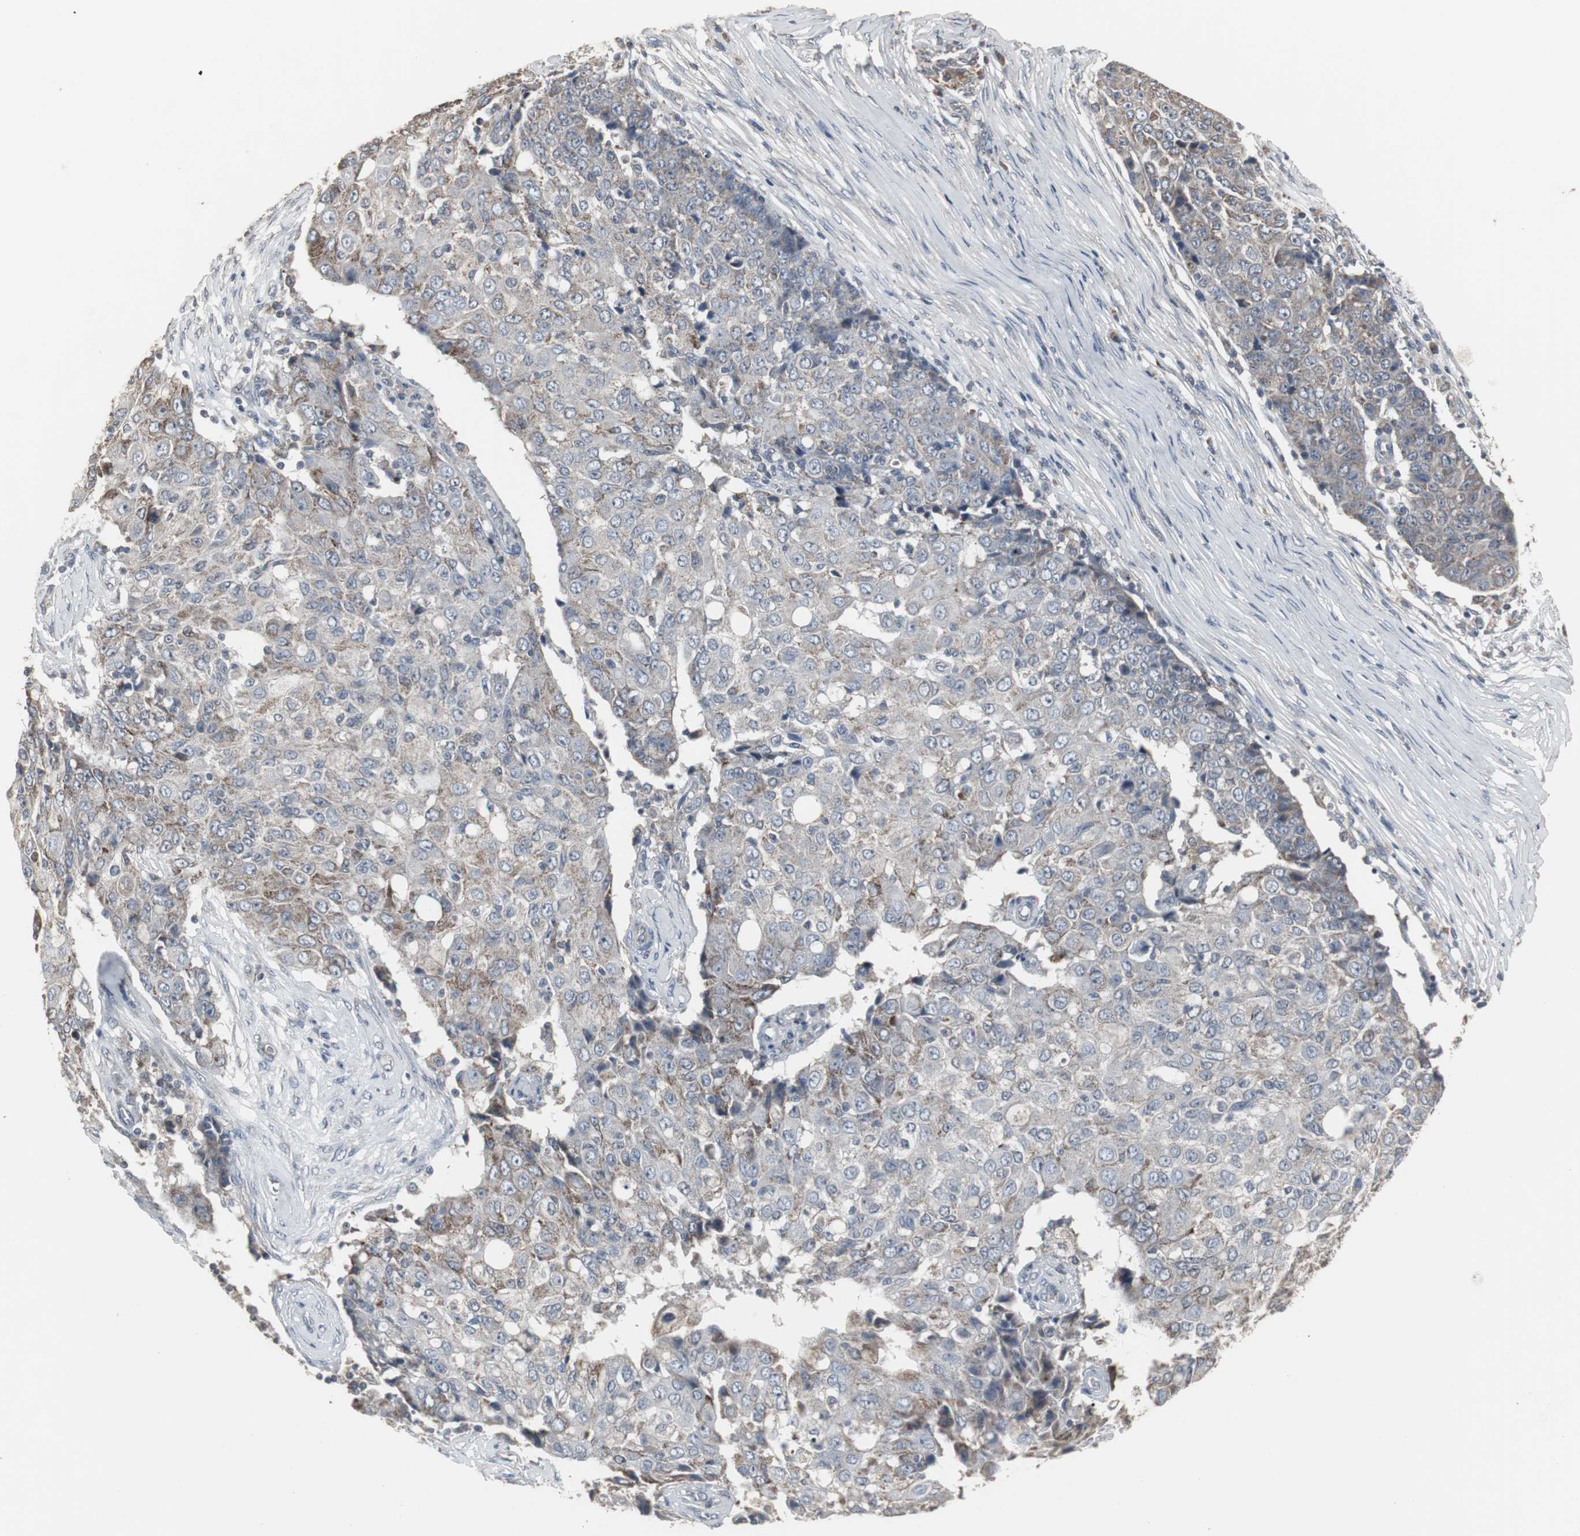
{"staining": {"intensity": "weak", "quantity": "25%-75%", "location": "cytoplasmic/membranous"}, "tissue": "ovarian cancer", "cell_type": "Tumor cells", "image_type": "cancer", "snomed": [{"axis": "morphology", "description": "Carcinoma, endometroid"}, {"axis": "topography", "description": "Ovary"}], "caption": "The histopathology image reveals immunohistochemical staining of ovarian cancer (endometroid carcinoma). There is weak cytoplasmic/membranous expression is identified in approximately 25%-75% of tumor cells. The protein of interest is stained brown, and the nuclei are stained in blue (DAB (3,3'-diaminobenzidine) IHC with brightfield microscopy, high magnification).", "gene": "ACAA1", "patient": {"sex": "female", "age": 42}}